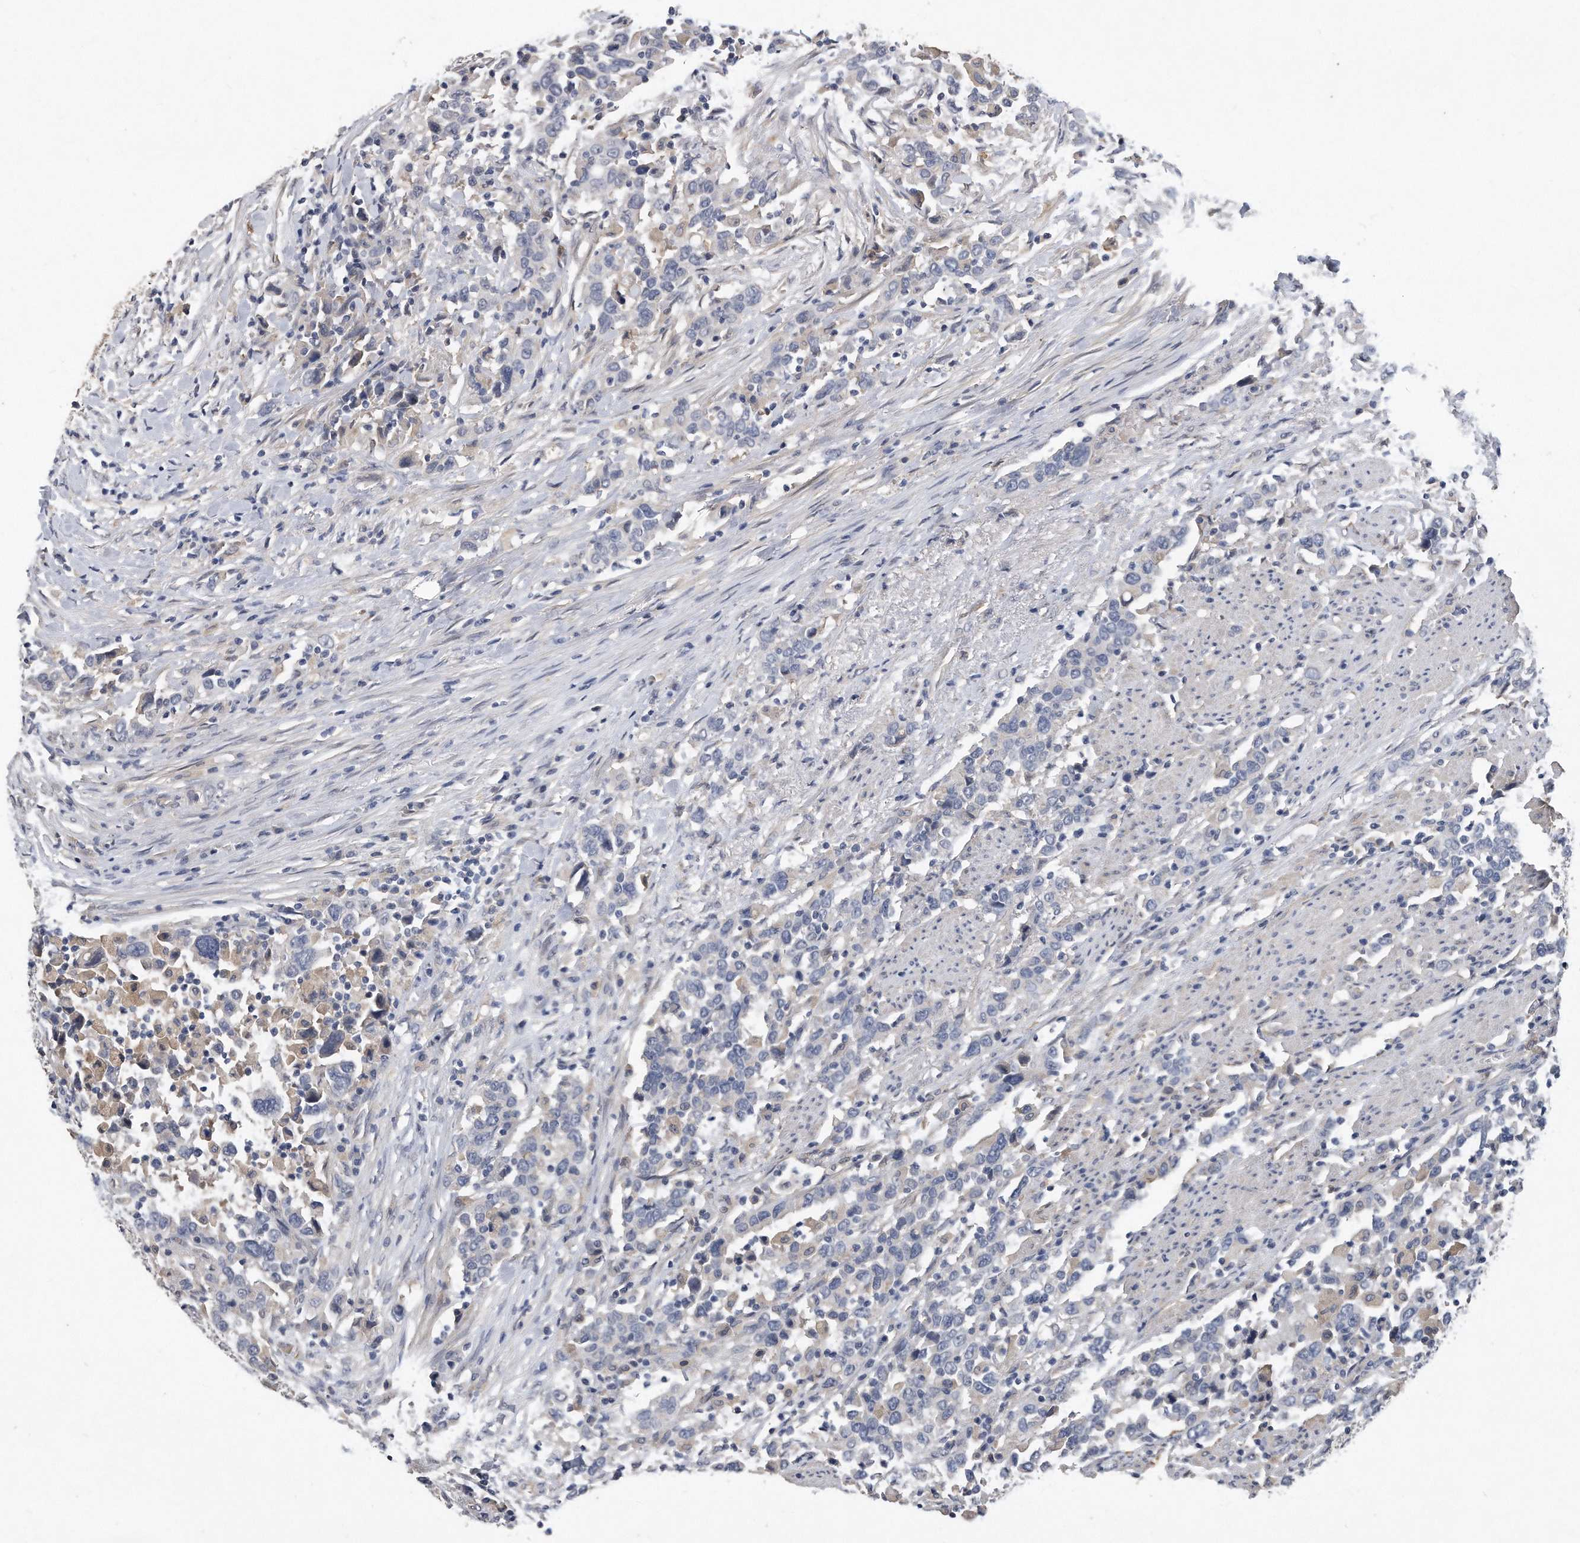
{"staining": {"intensity": "negative", "quantity": "none", "location": "none"}, "tissue": "urothelial cancer", "cell_type": "Tumor cells", "image_type": "cancer", "snomed": [{"axis": "morphology", "description": "Urothelial carcinoma, High grade"}, {"axis": "topography", "description": "Urinary bladder"}], "caption": "An immunohistochemistry image of urothelial cancer is shown. There is no staining in tumor cells of urothelial cancer. (DAB (3,3'-diaminobenzidine) IHC with hematoxylin counter stain).", "gene": "HOMER3", "patient": {"sex": "male", "age": 61}}